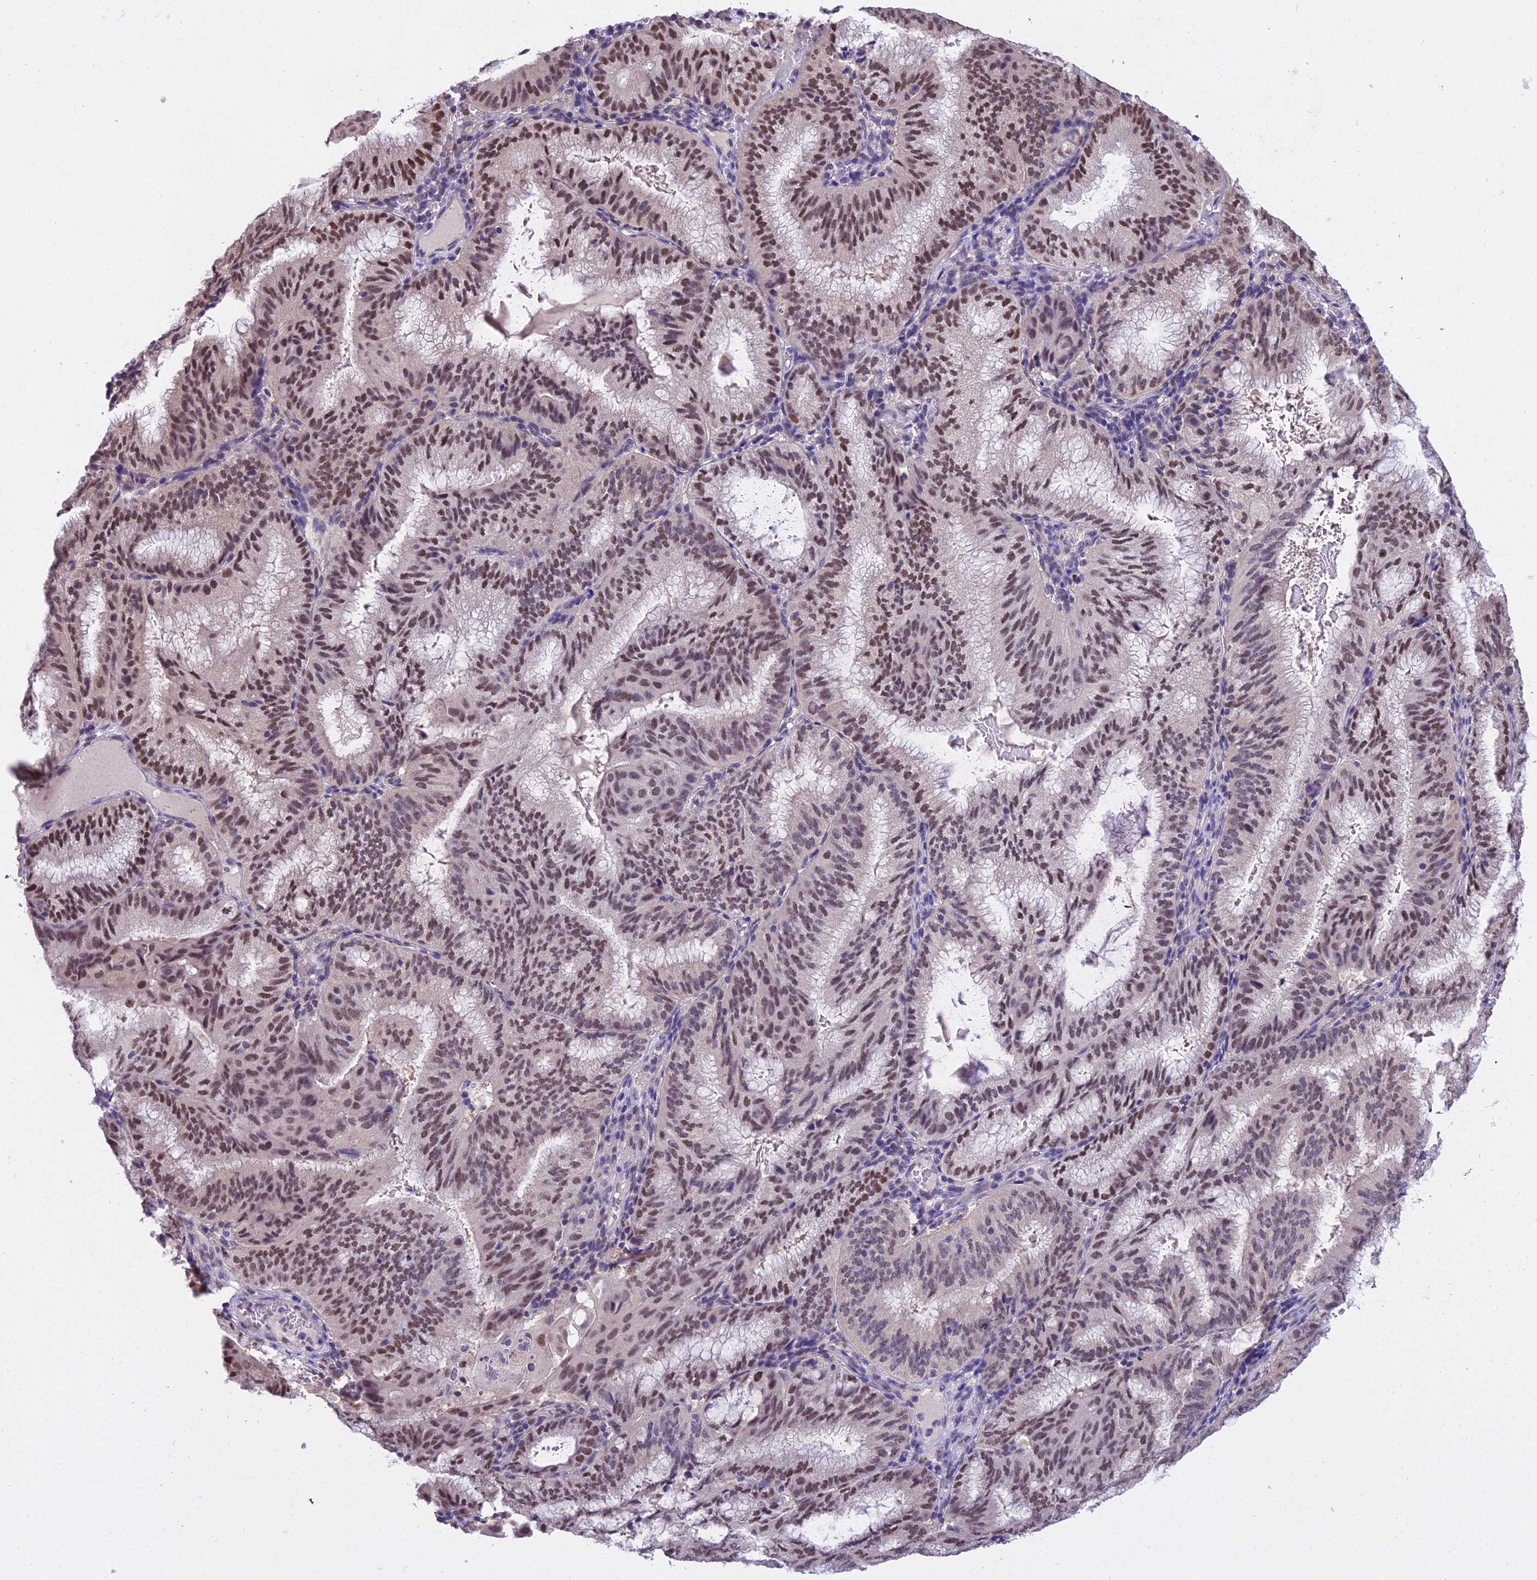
{"staining": {"intensity": "moderate", "quantity": ">75%", "location": "nuclear"}, "tissue": "endometrial cancer", "cell_type": "Tumor cells", "image_type": "cancer", "snomed": [{"axis": "morphology", "description": "Adenocarcinoma, NOS"}, {"axis": "topography", "description": "Endometrium"}], "caption": "The micrograph exhibits immunohistochemical staining of endometrial adenocarcinoma. There is moderate nuclear staining is seen in approximately >75% of tumor cells. The protein is shown in brown color, while the nuclei are stained blue.", "gene": "MAT2A", "patient": {"sex": "female", "age": 49}}